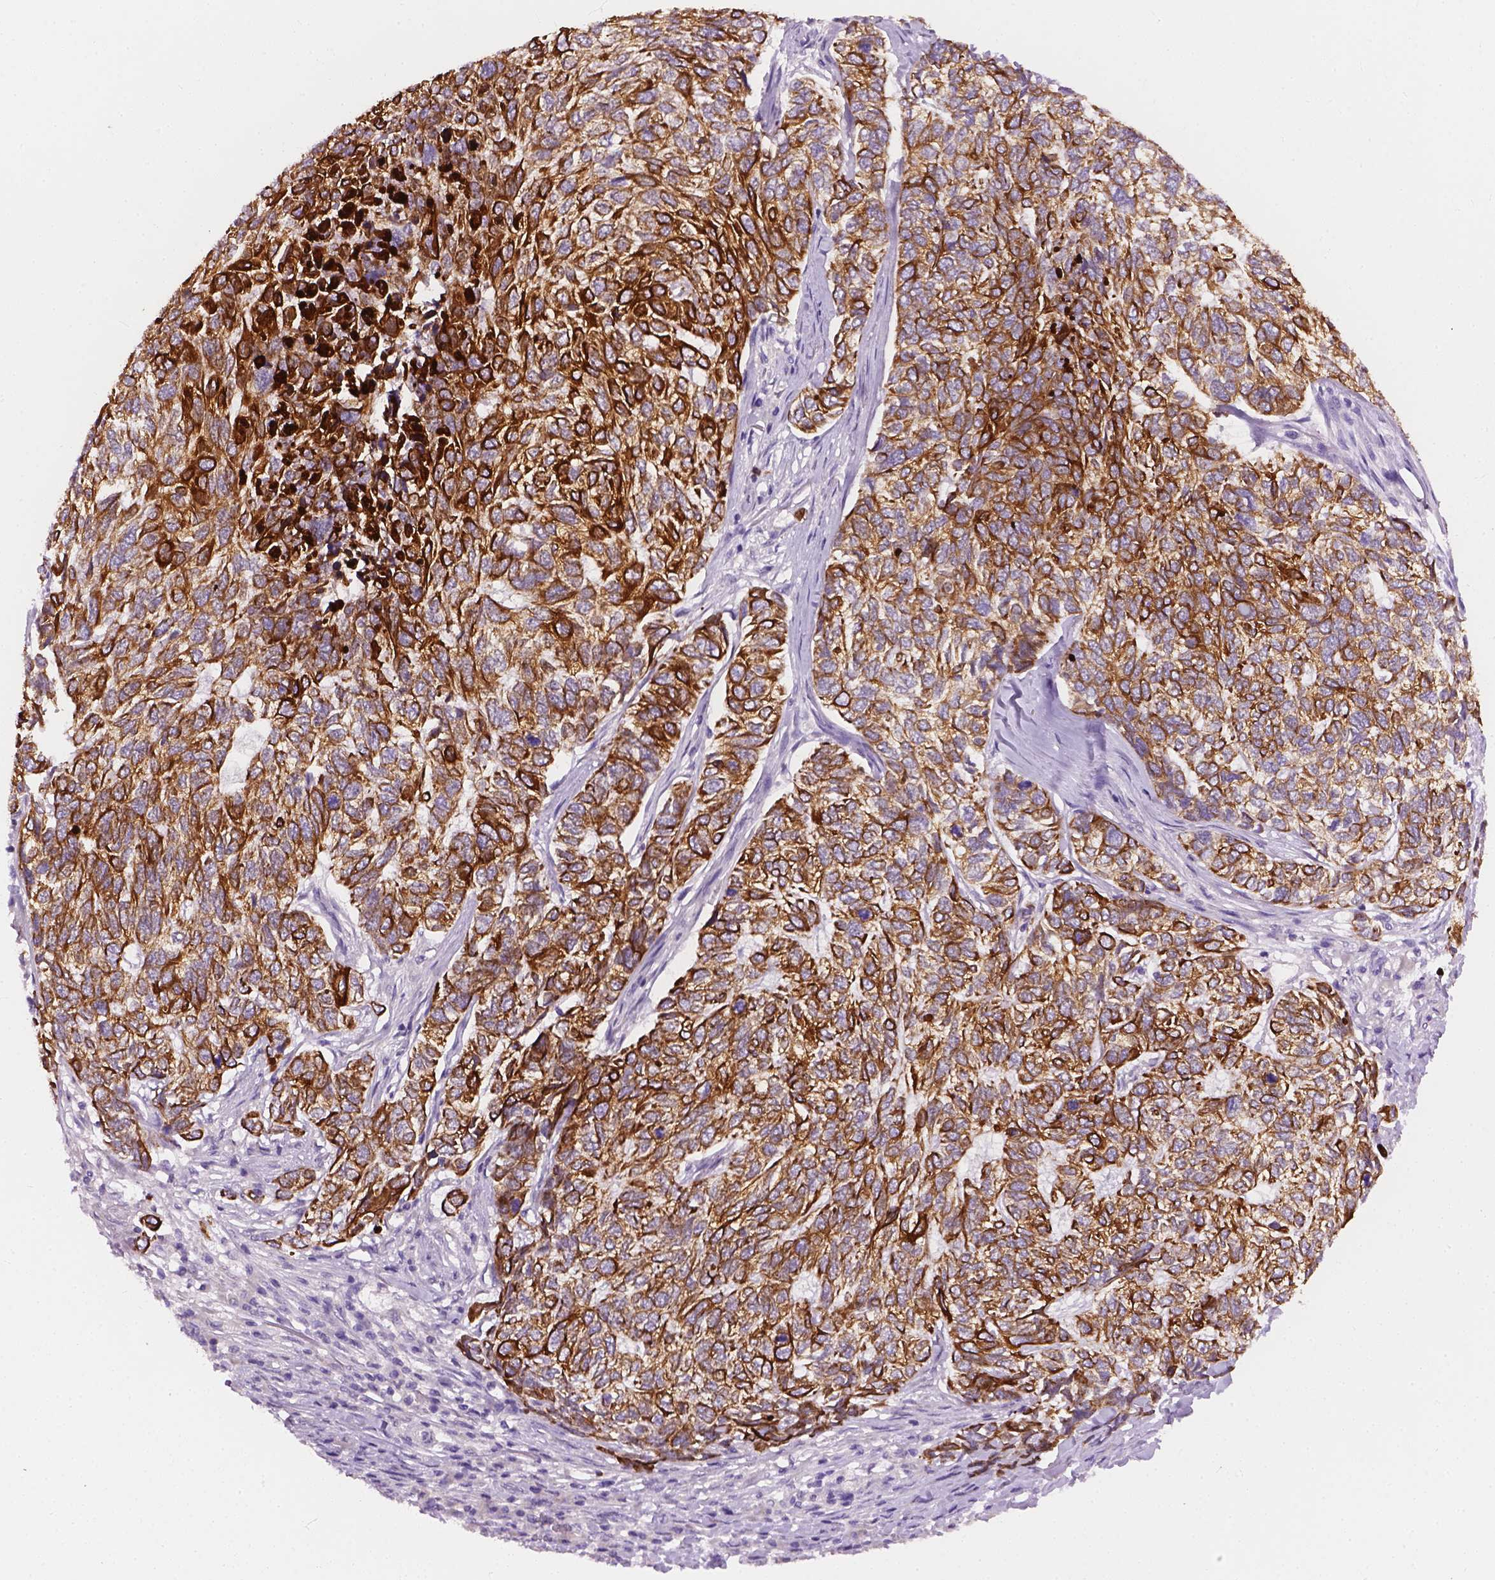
{"staining": {"intensity": "strong", "quantity": ">75%", "location": "cytoplasmic/membranous"}, "tissue": "skin cancer", "cell_type": "Tumor cells", "image_type": "cancer", "snomed": [{"axis": "morphology", "description": "Basal cell carcinoma"}, {"axis": "topography", "description": "Skin"}], "caption": "High-magnification brightfield microscopy of skin cancer stained with DAB (brown) and counterstained with hematoxylin (blue). tumor cells exhibit strong cytoplasmic/membranous expression is appreciated in approximately>75% of cells. The staining was performed using DAB to visualize the protein expression in brown, while the nuclei were stained in blue with hematoxylin (Magnification: 20x).", "gene": "KRT17", "patient": {"sex": "female", "age": 65}}